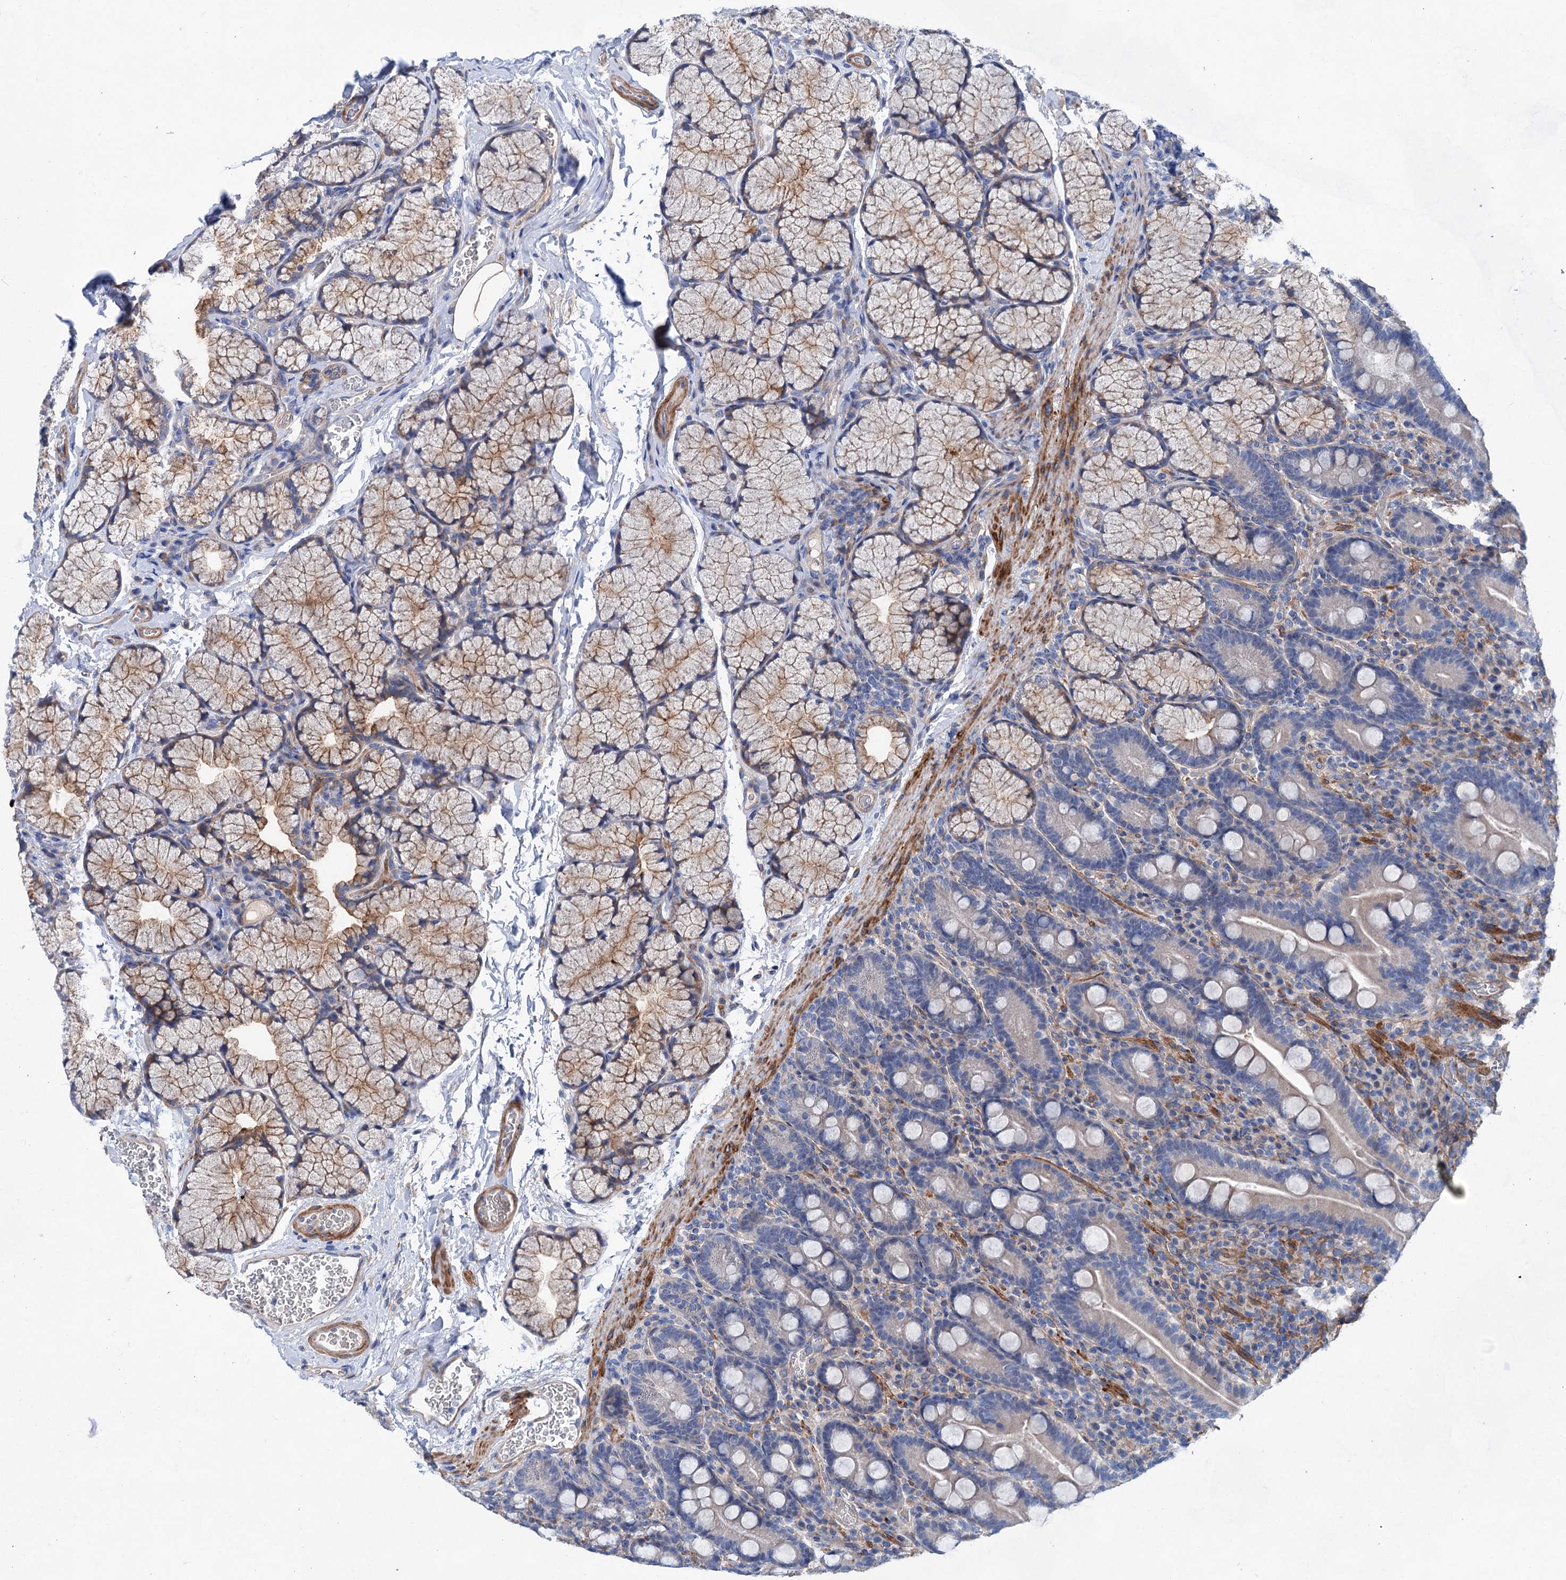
{"staining": {"intensity": "negative", "quantity": "none", "location": "none"}, "tissue": "duodenum", "cell_type": "Glandular cells", "image_type": "normal", "snomed": [{"axis": "morphology", "description": "Normal tissue, NOS"}, {"axis": "topography", "description": "Duodenum"}], "caption": "Glandular cells show no significant positivity in benign duodenum.", "gene": "GPR155", "patient": {"sex": "male", "age": 35}}